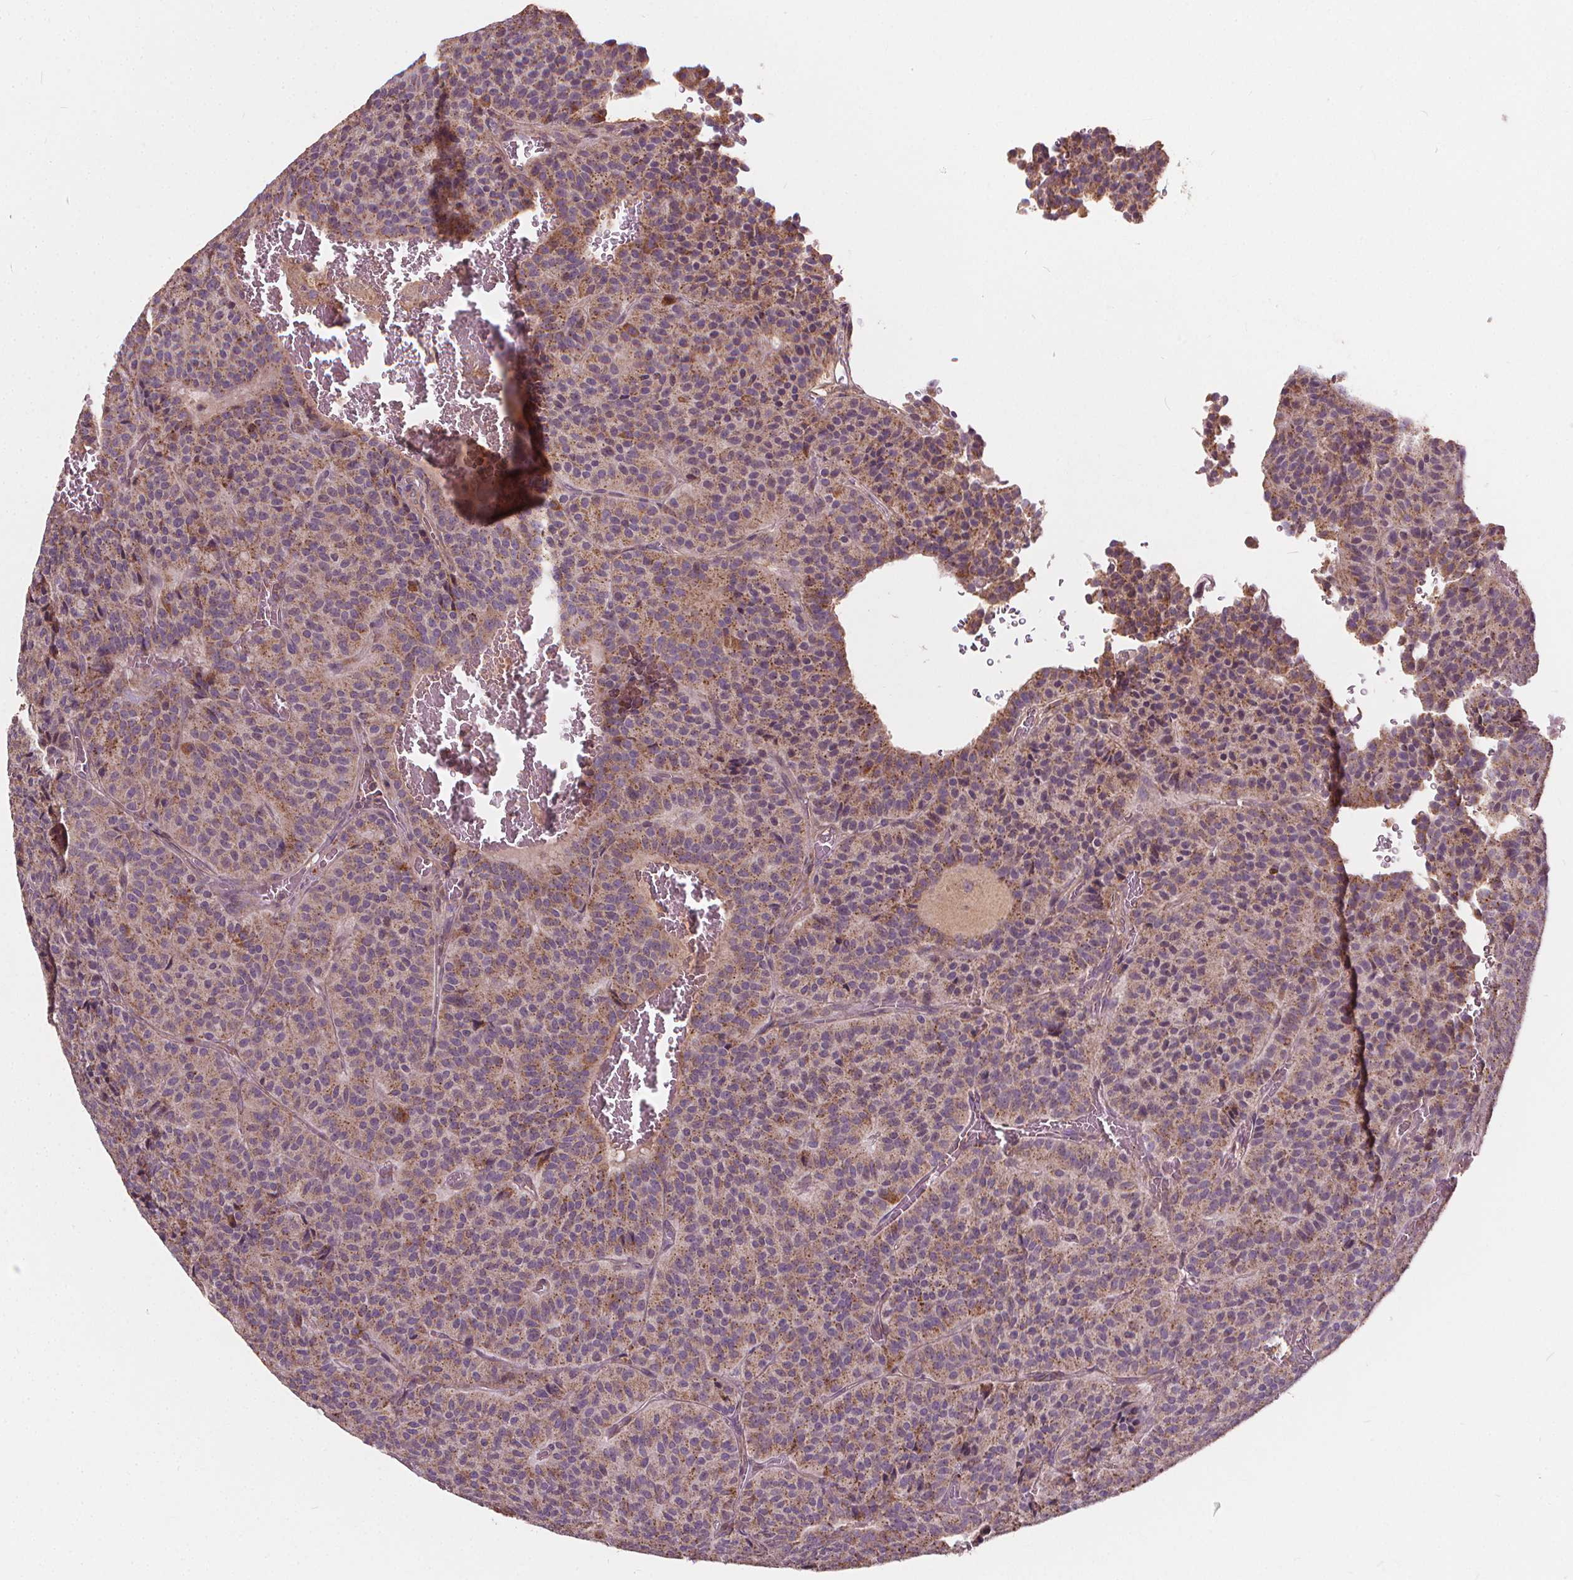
{"staining": {"intensity": "moderate", "quantity": "25%-75%", "location": "cytoplasmic/membranous"}, "tissue": "carcinoid", "cell_type": "Tumor cells", "image_type": "cancer", "snomed": [{"axis": "morphology", "description": "Carcinoid, malignant, NOS"}, {"axis": "topography", "description": "Lung"}], "caption": "A brown stain shows moderate cytoplasmic/membranous positivity of a protein in carcinoid (malignant) tumor cells. The staining is performed using DAB (3,3'-diaminobenzidine) brown chromogen to label protein expression. The nuclei are counter-stained blue using hematoxylin.", "gene": "ORAI2", "patient": {"sex": "male", "age": 70}}